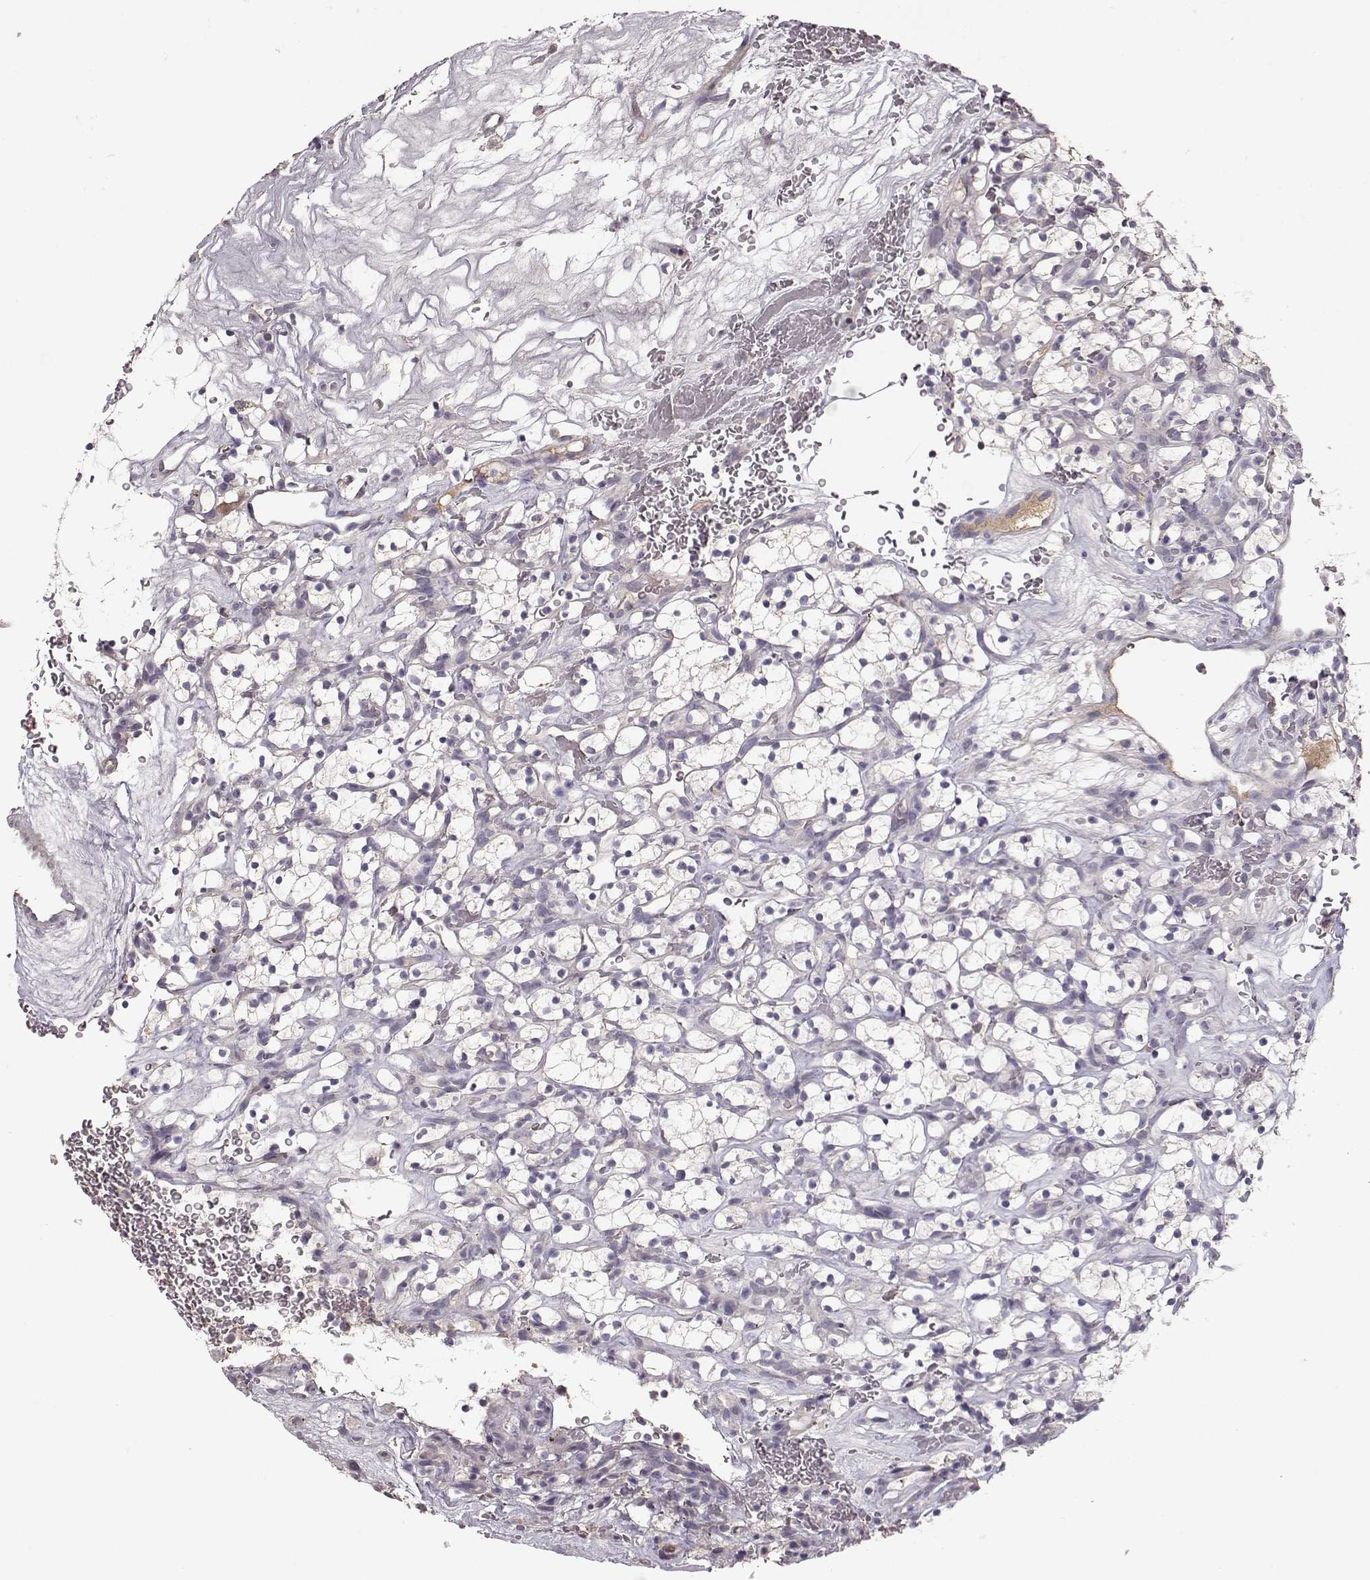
{"staining": {"intensity": "negative", "quantity": "none", "location": "none"}, "tissue": "renal cancer", "cell_type": "Tumor cells", "image_type": "cancer", "snomed": [{"axis": "morphology", "description": "Adenocarcinoma, NOS"}, {"axis": "topography", "description": "Kidney"}], "caption": "IHC image of human renal cancer stained for a protein (brown), which displays no staining in tumor cells.", "gene": "PMCH", "patient": {"sex": "female", "age": 64}}